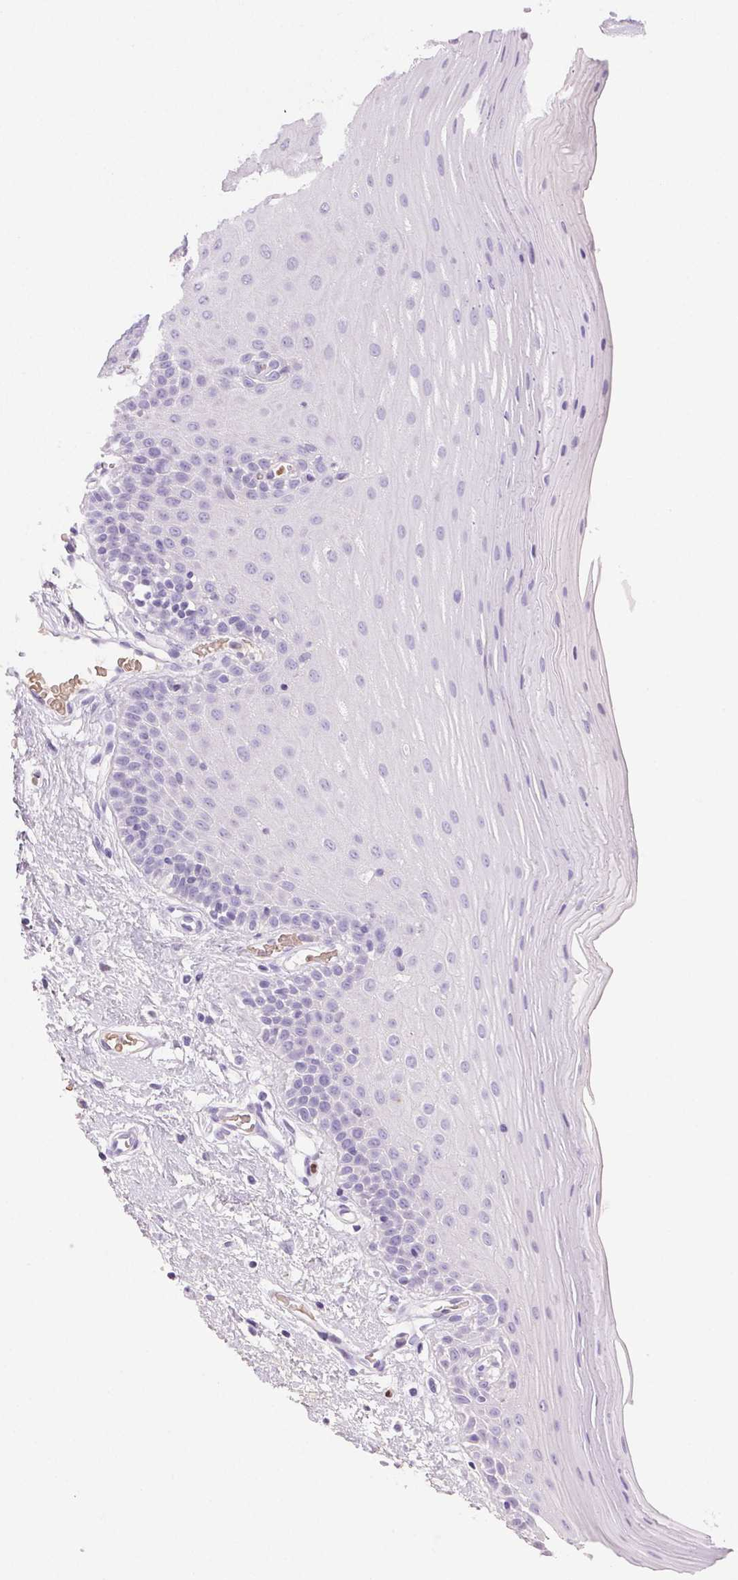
{"staining": {"intensity": "negative", "quantity": "none", "location": "none"}, "tissue": "oral mucosa", "cell_type": "Squamous epithelial cells", "image_type": "normal", "snomed": [{"axis": "morphology", "description": "Normal tissue, NOS"}, {"axis": "morphology", "description": "Squamous cell carcinoma, NOS"}, {"axis": "topography", "description": "Oral tissue"}, {"axis": "topography", "description": "Tounge, NOS"}, {"axis": "topography", "description": "Head-Neck"}], "caption": "Immunohistochemical staining of normal human oral mucosa demonstrates no significant staining in squamous epithelial cells. The staining was performed using DAB (3,3'-diaminobenzidine) to visualize the protein expression in brown, while the nuclei were stained in blue with hematoxylin (Magnification: 20x).", "gene": "PADI4", "patient": {"sex": "male", "age": 62}}